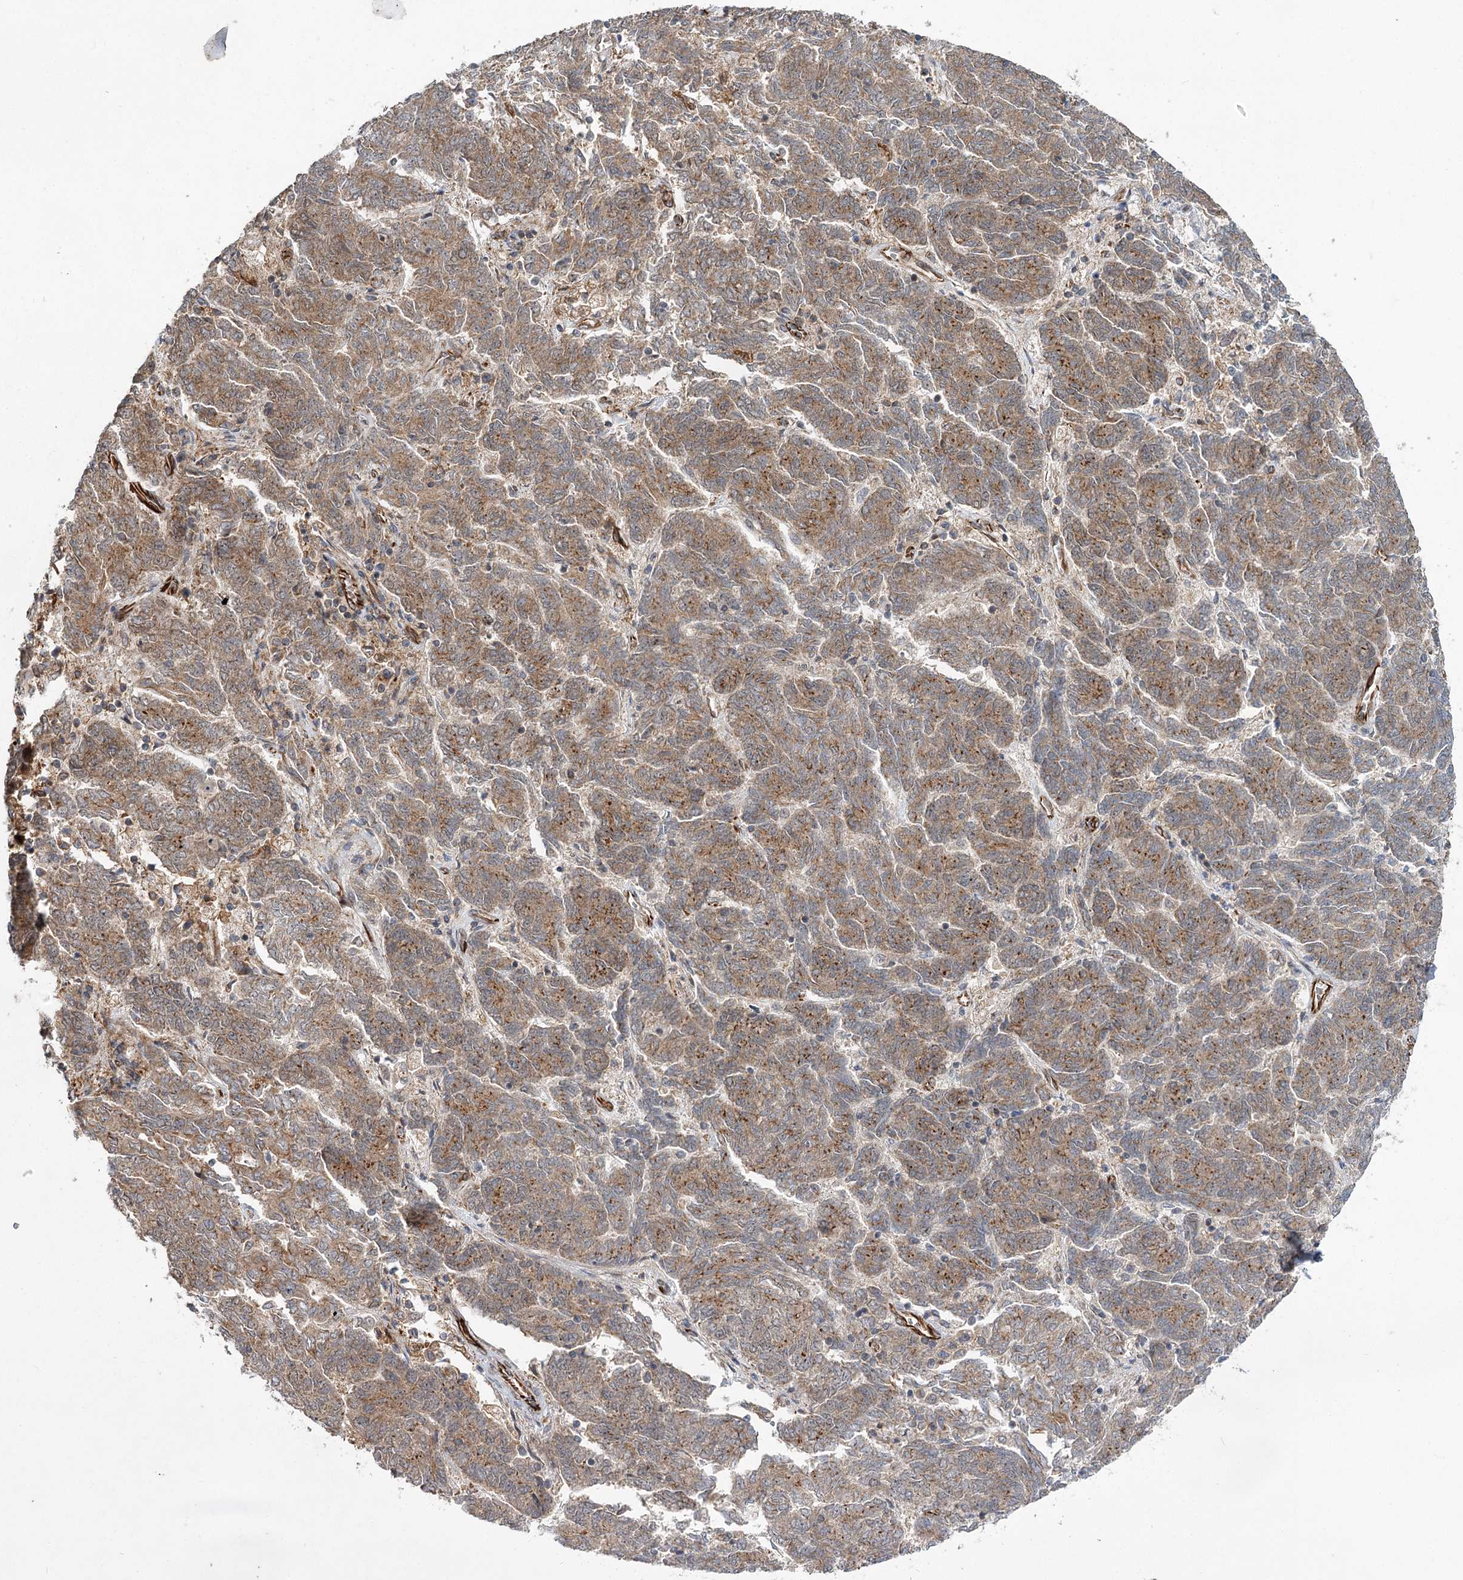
{"staining": {"intensity": "moderate", "quantity": ">75%", "location": "cytoplasmic/membranous"}, "tissue": "endometrial cancer", "cell_type": "Tumor cells", "image_type": "cancer", "snomed": [{"axis": "morphology", "description": "Adenocarcinoma, NOS"}, {"axis": "topography", "description": "Endometrium"}], "caption": "Endometrial cancer tissue demonstrates moderate cytoplasmic/membranous expression in about >75% of tumor cells The protein is shown in brown color, while the nuclei are stained blue.", "gene": "DPEP2", "patient": {"sex": "female", "age": 80}}